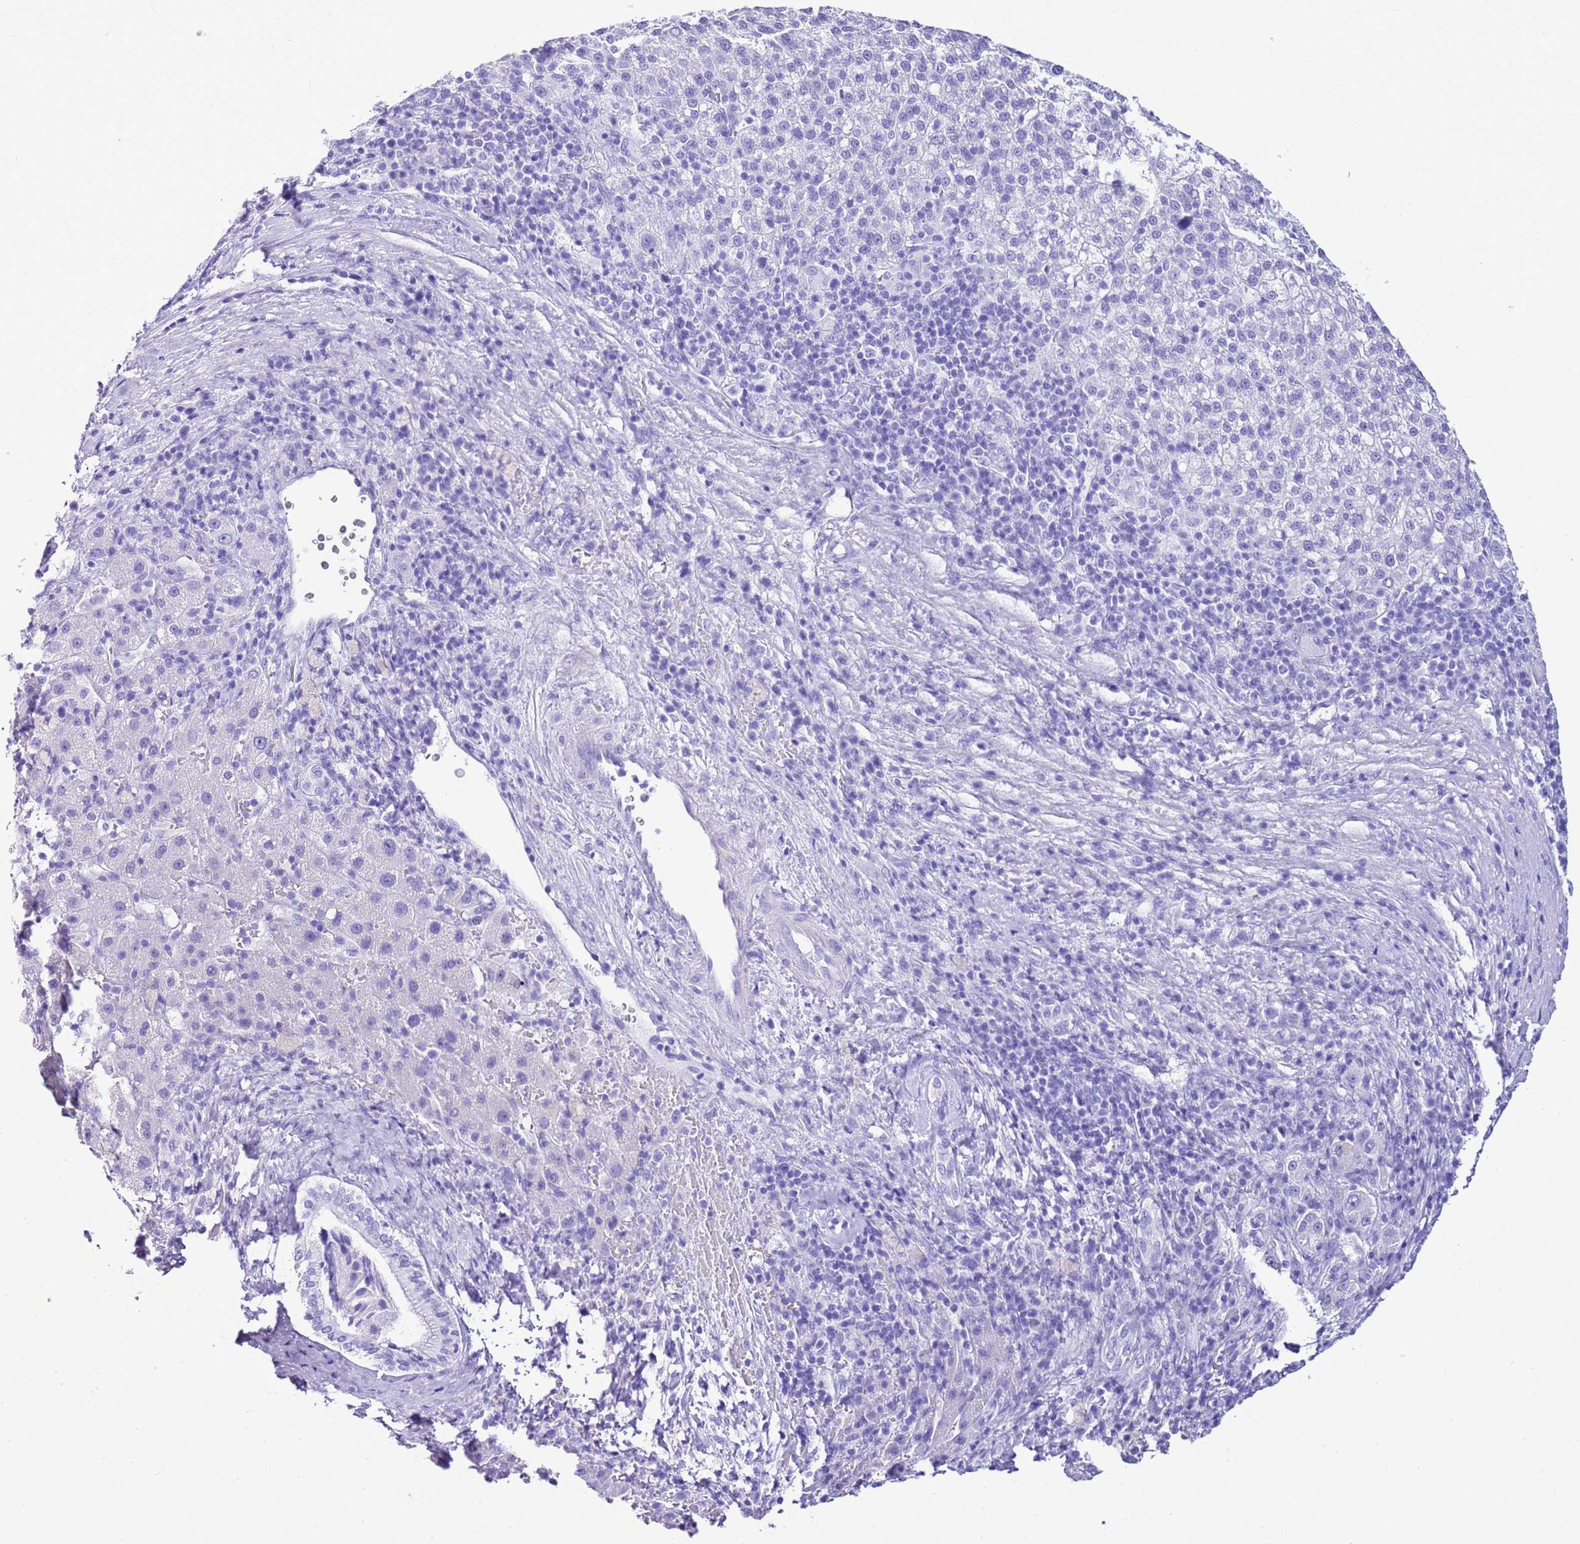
{"staining": {"intensity": "negative", "quantity": "none", "location": "none"}, "tissue": "liver cancer", "cell_type": "Tumor cells", "image_type": "cancer", "snomed": [{"axis": "morphology", "description": "Carcinoma, Hepatocellular, NOS"}, {"axis": "topography", "description": "Liver"}], "caption": "Tumor cells are negative for brown protein staining in hepatocellular carcinoma (liver).", "gene": "KCNC1", "patient": {"sex": "female", "age": 58}}